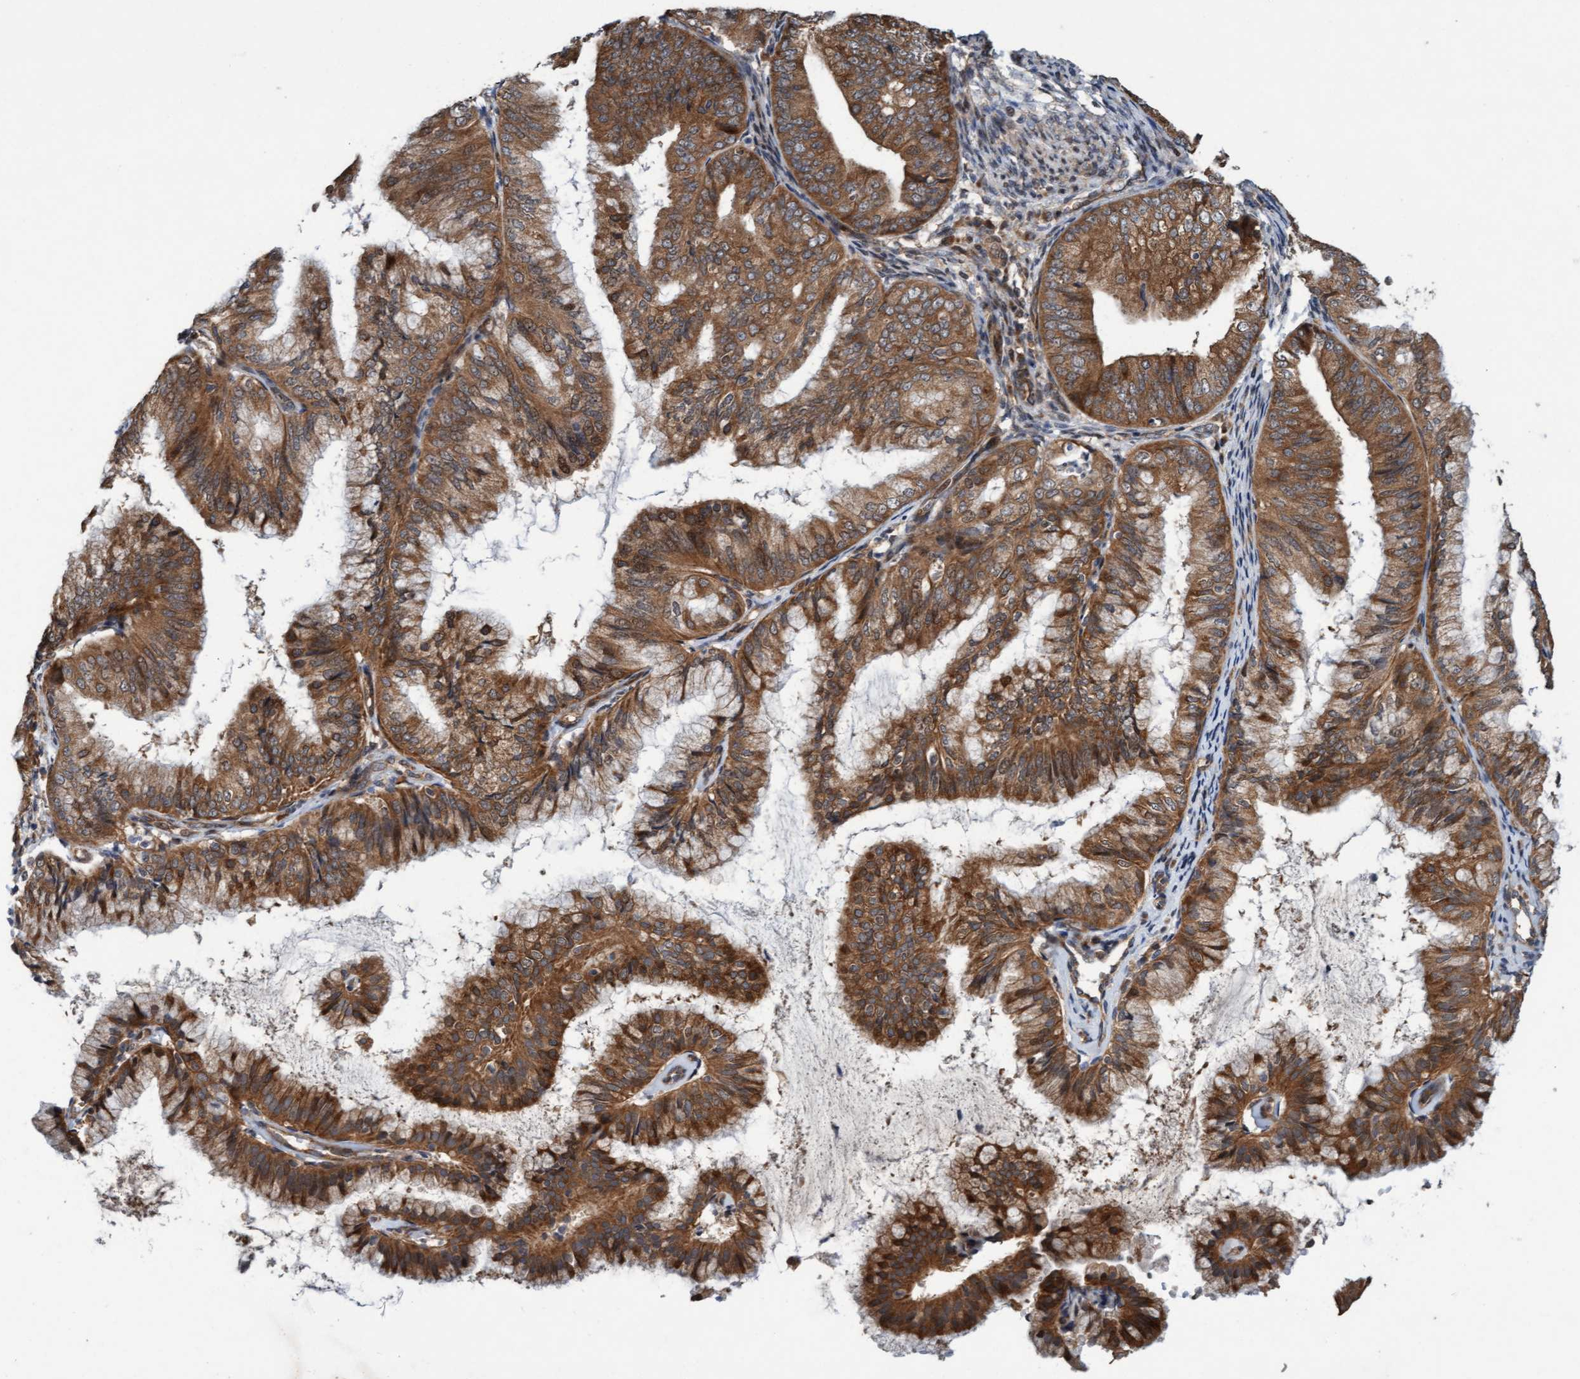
{"staining": {"intensity": "strong", "quantity": ">75%", "location": "cytoplasmic/membranous"}, "tissue": "endometrial cancer", "cell_type": "Tumor cells", "image_type": "cancer", "snomed": [{"axis": "morphology", "description": "Adenocarcinoma, NOS"}, {"axis": "topography", "description": "Endometrium"}], "caption": "Protein staining reveals strong cytoplasmic/membranous staining in about >75% of tumor cells in endometrial adenocarcinoma.", "gene": "MLXIP", "patient": {"sex": "female", "age": 63}}